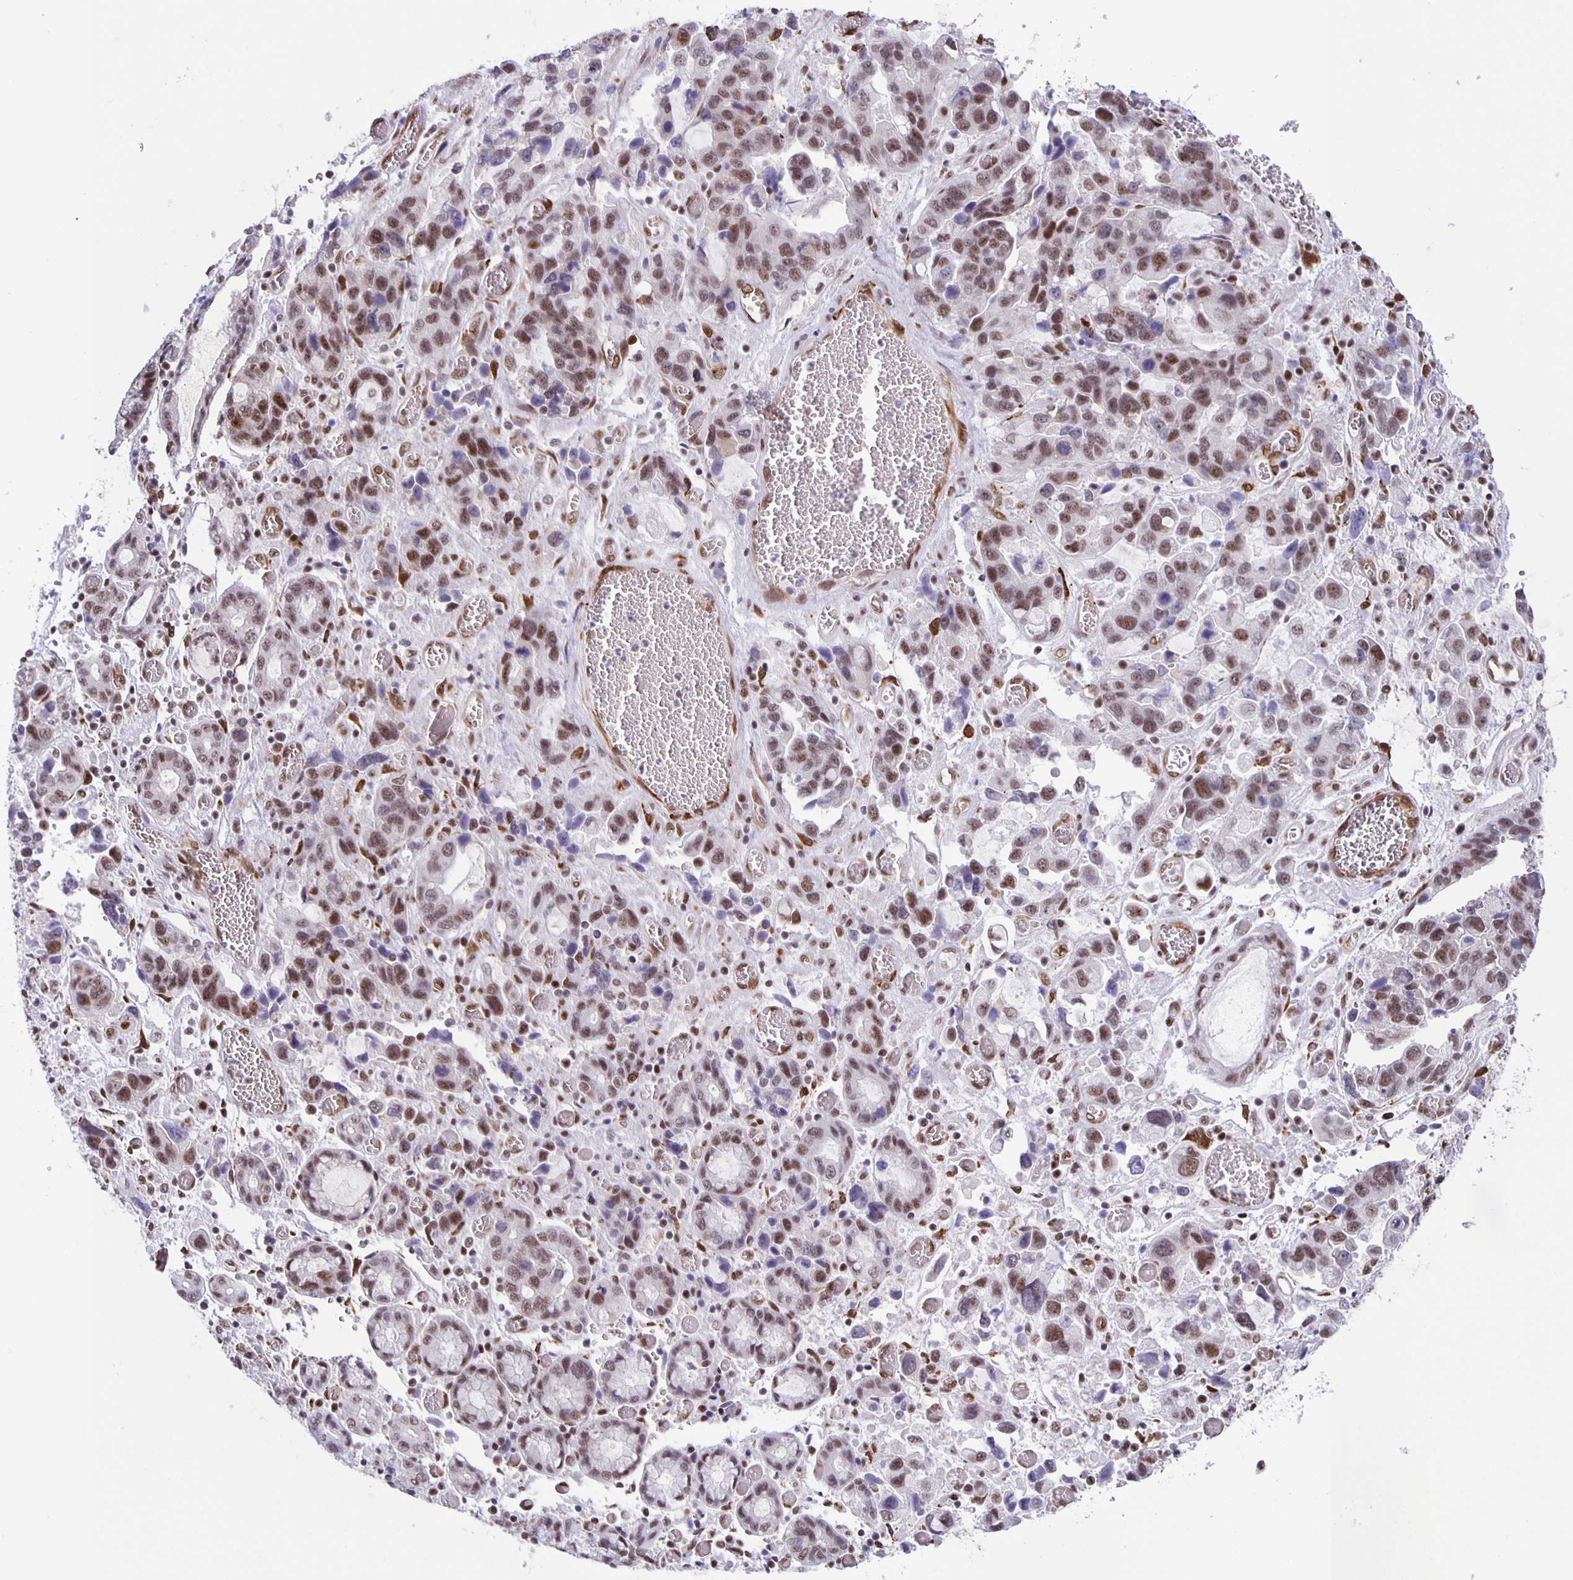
{"staining": {"intensity": "moderate", "quantity": ">75%", "location": "nuclear"}, "tissue": "stomach cancer", "cell_type": "Tumor cells", "image_type": "cancer", "snomed": [{"axis": "morphology", "description": "Adenocarcinoma, NOS"}, {"axis": "topography", "description": "Stomach, upper"}], "caption": "Stomach cancer (adenocarcinoma) stained with DAB (3,3'-diaminobenzidine) IHC reveals medium levels of moderate nuclear expression in about >75% of tumor cells. Using DAB (3,3'-diaminobenzidine) (brown) and hematoxylin (blue) stains, captured at high magnification using brightfield microscopy.", "gene": "ZRANB2", "patient": {"sex": "female", "age": 81}}